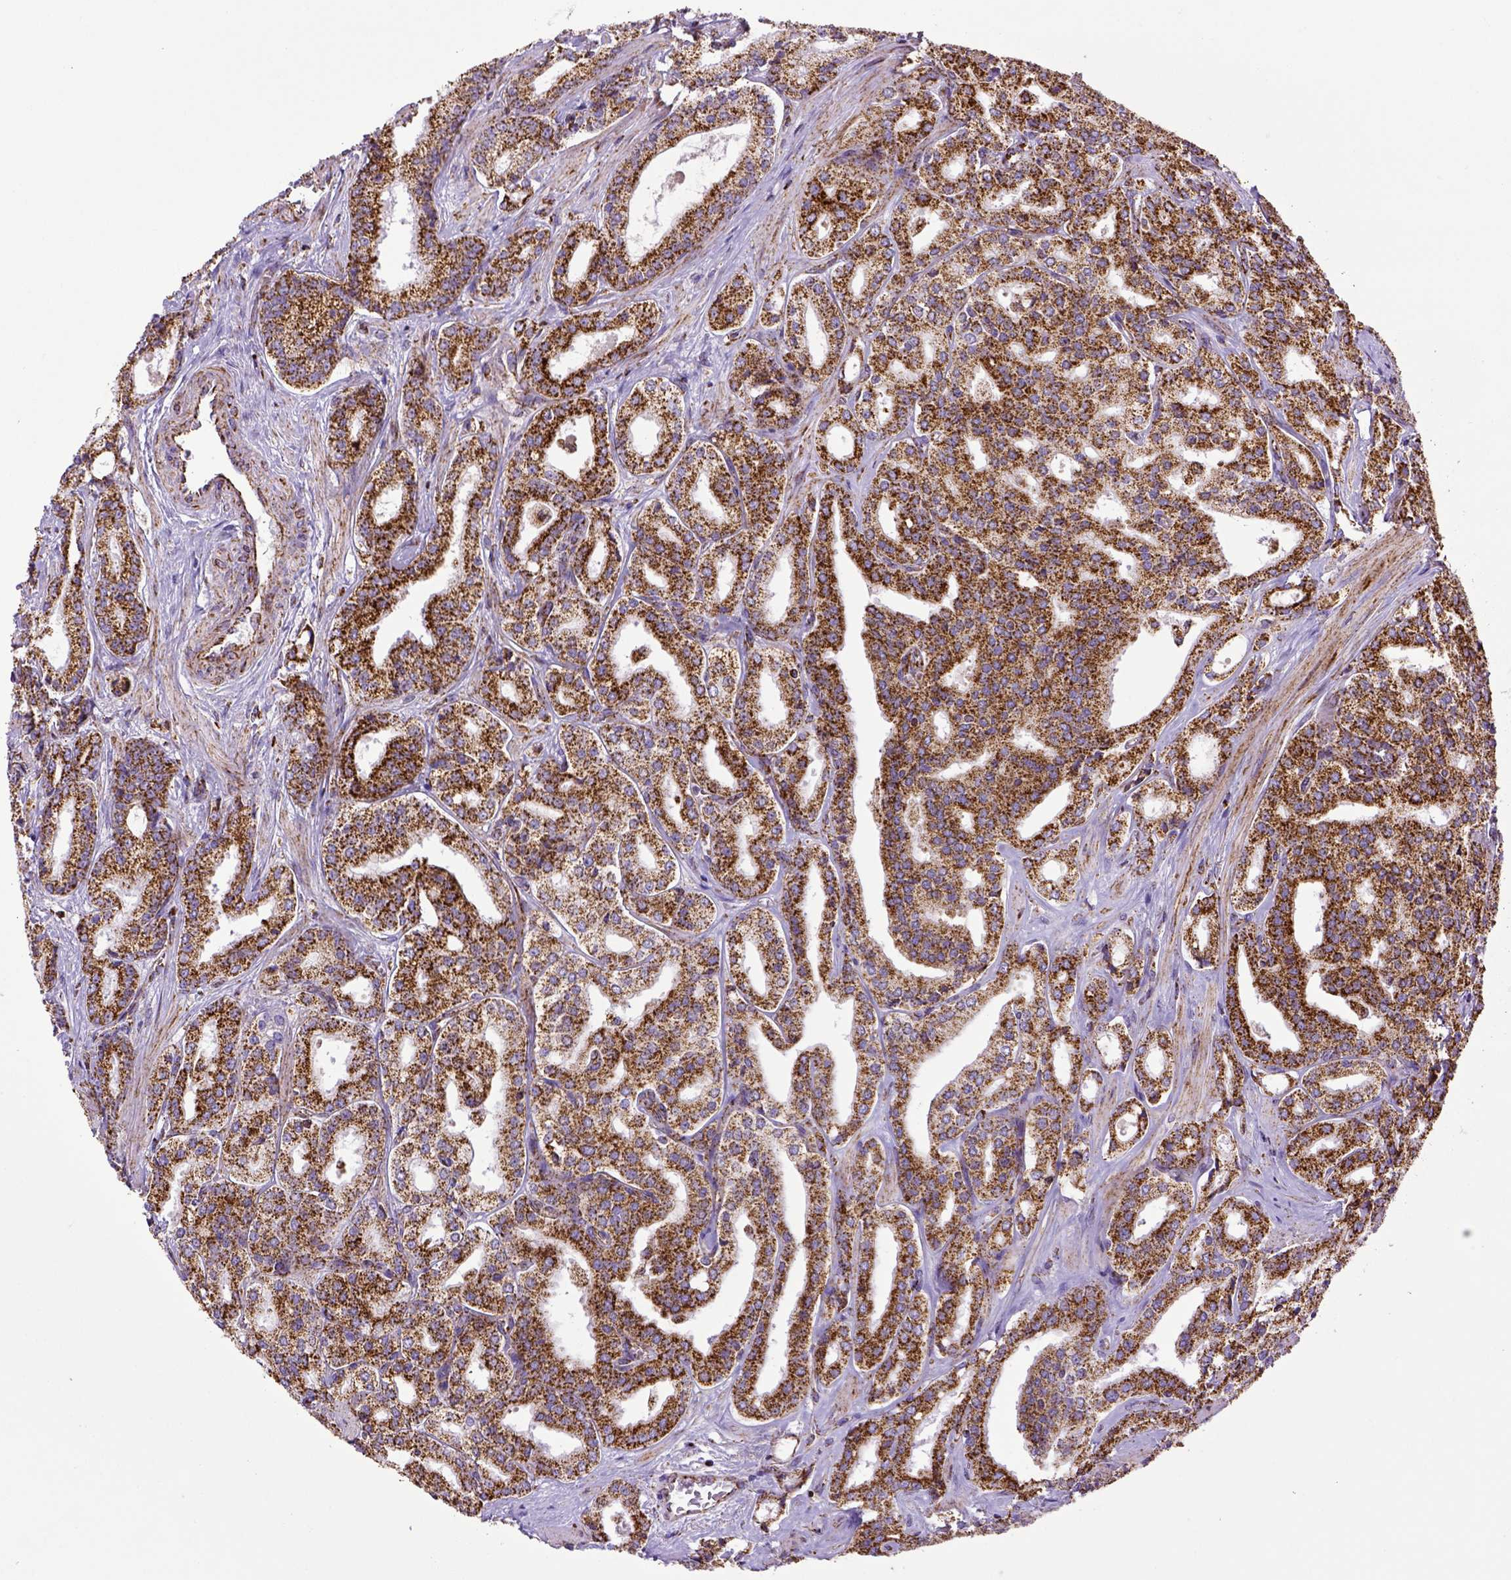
{"staining": {"intensity": "strong", "quantity": ">75%", "location": "cytoplasmic/membranous"}, "tissue": "prostate cancer", "cell_type": "Tumor cells", "image_type": "cancer", "snomed": [{"axis": "morphology", "description": "Adenocarcinoma, Low grade"}, {"axis": "topography", "description": "Prostate"}], "caption": "IHC histopathology image of low-grade adenocarcinoma (prostate) stained for a protein (brown), which reveals high levels of strong cytoplasmic/membranous expression in approximately >75% of tumor cells.", "gene": "MT-CO1", "patient": {"sex": "male", "age": 56}}